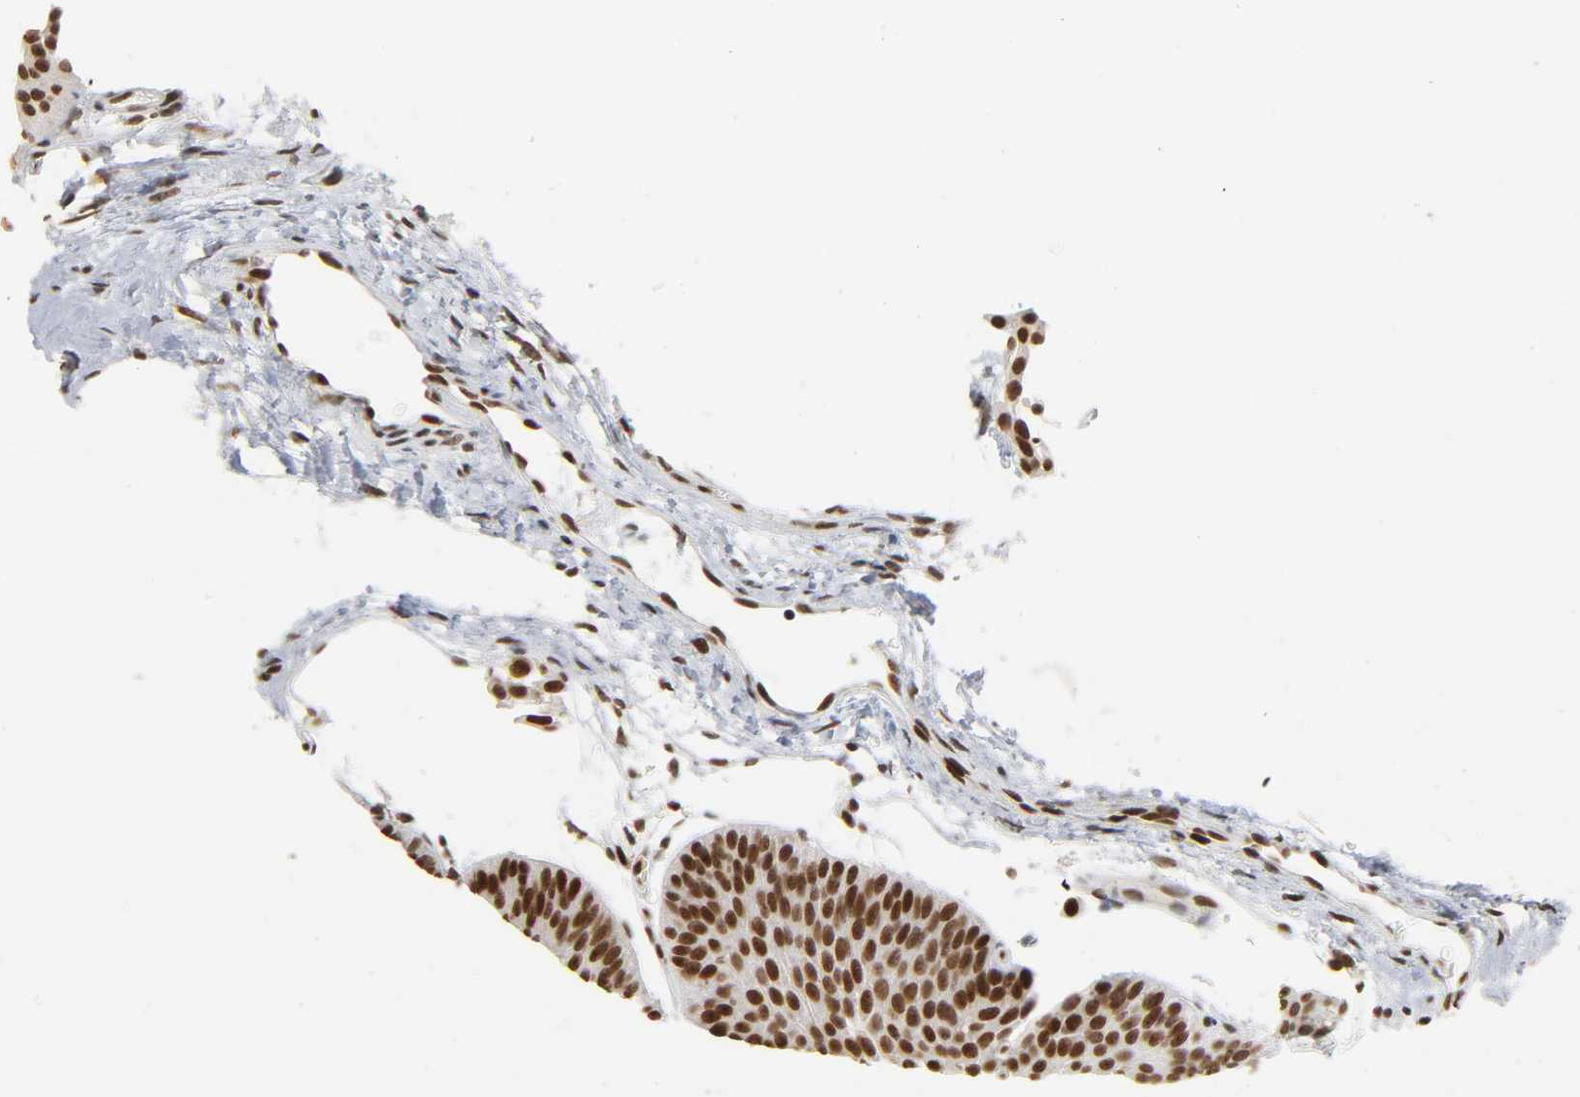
{"staining": {"intensity": "strong", "quantity": ">75%", "location": "nuclear"}, "tissue": "urothelial cancer", "cell_type": "Tumor cells", "image_type": "cancer", "snomed": [{"axis": "morphology", "description": "Urothelial carcinoma, Low grade"}, {"axis": "topography", "description": "Urinary bladder"}], "caption": "Brown immunohistochemical staining in urothelial cancer exhibits strong nuclear expression in about >75% of tumor cells.", "gene": "SUMO1", "patient": {"sex": "female", "age": 60}}